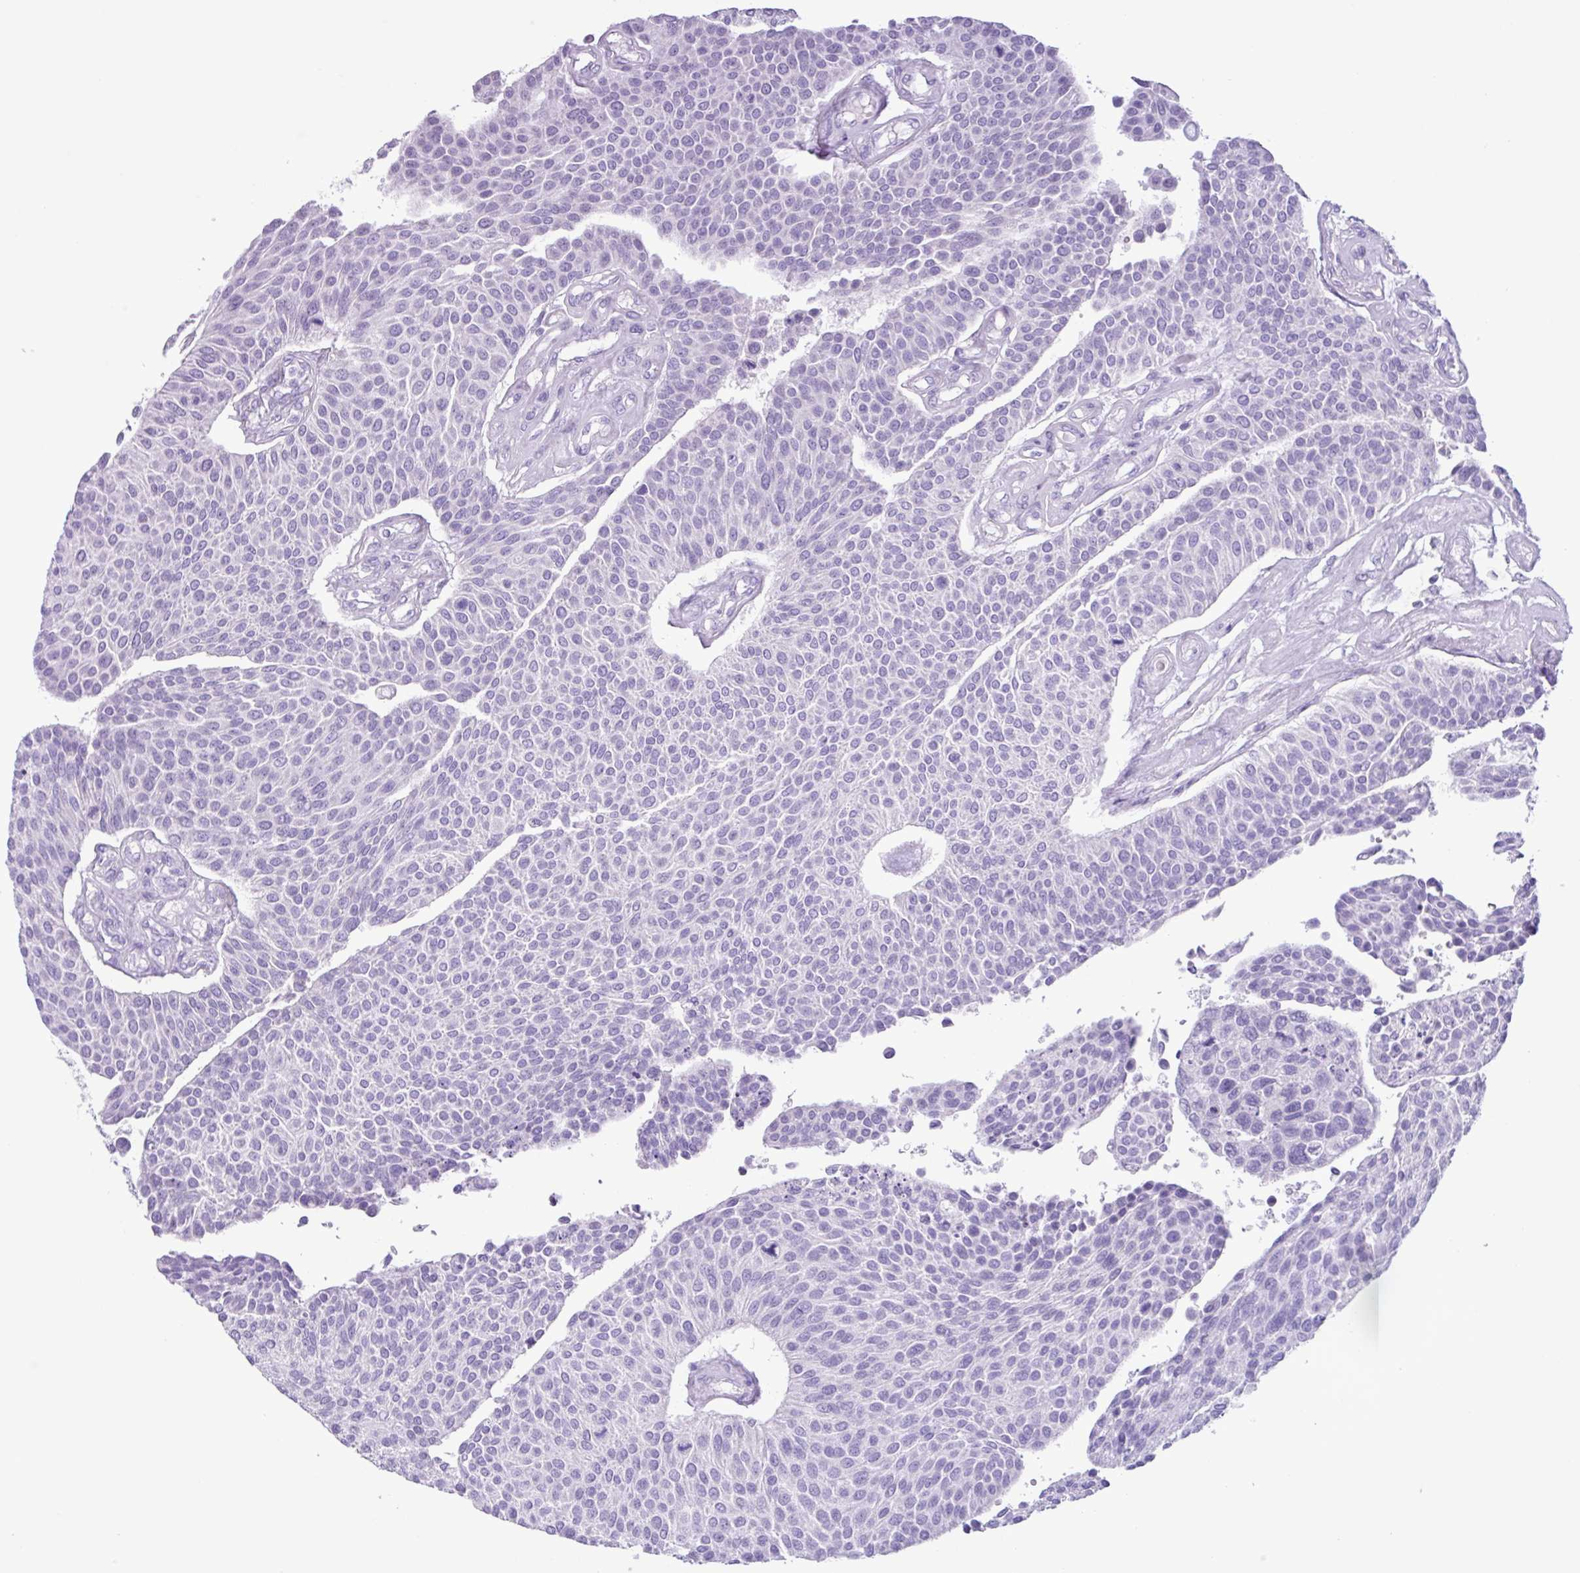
{"staining": {"intensity": "negative", "quantity": "none", "location": "none"}, "tissue": "urothelial cancer", "cell_type": "Tumor cells", "image_type": "cancer", "snomed": [{"axis": "morphology", "description": "Urothelial carcinoma, NOS"}, {"axis": "topography", "description": "Urinary bladder"}], "caption": "IHC micrograph of neoplastic tissue: transitional cell carcinoma stained with DAB (3,3'-diaminobenzidine) reveals no significant protein expression in tumor cells.", "gene": "AGO3", "patient": {"sex": "male", "age": 55}}